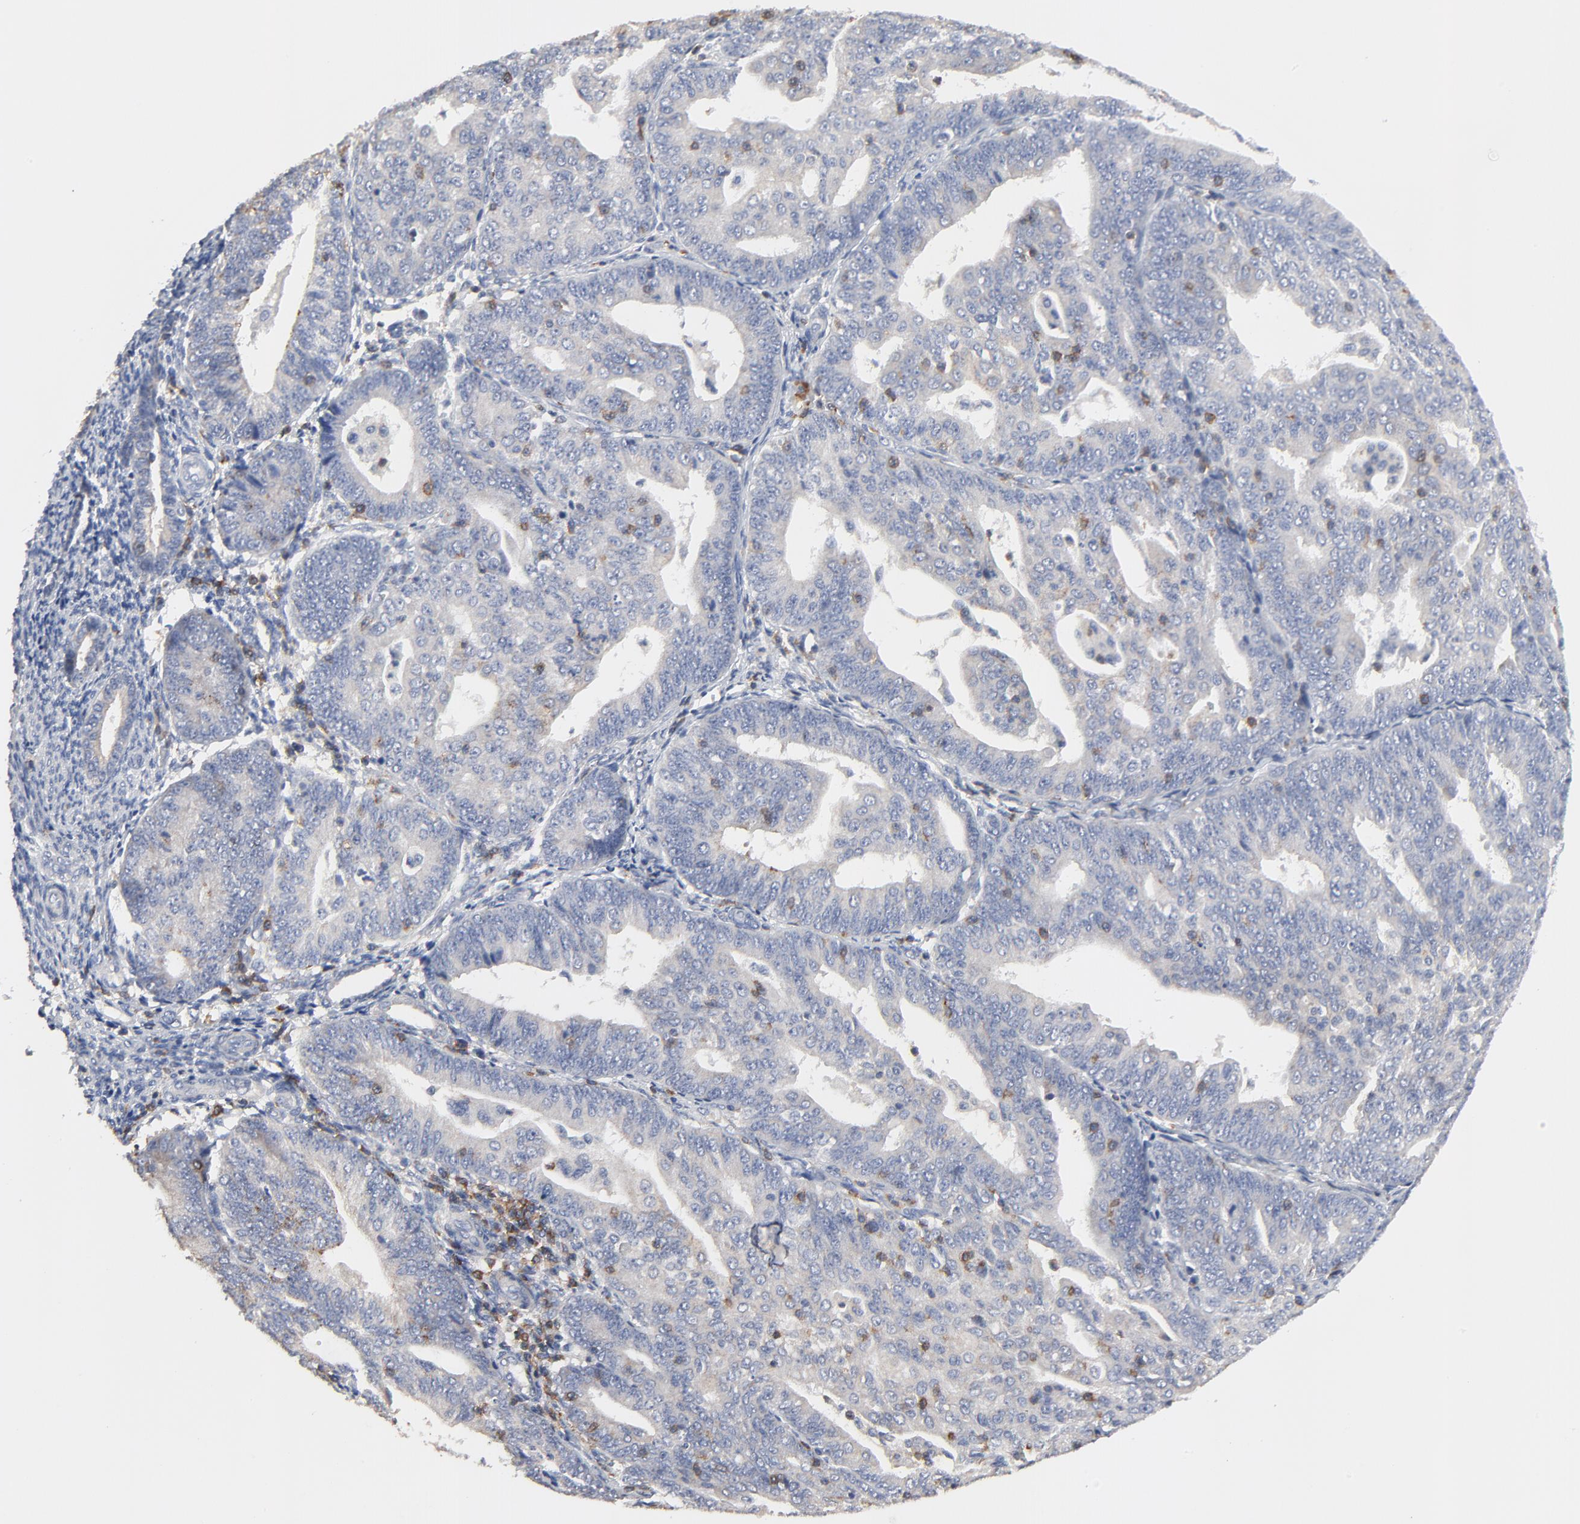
{"staining": {"intensity": "weak", "quantity": "<25%", "location": "cytoplasmic/membranous"}, "tissue": "endometrial cancer", "cell_type": "Tumor cells", "image_type": "cancer", "snomed": [{"axis": "morphology", "description": "Adenocarcinoma, NOS"}, {"axis": "topography", "description": "Endometrium"}], "caption": "Adenocarcinoma (endometrial) was stained to show a protein in brown. There is no significant positivity in tumor cells.", "gene": "SKAP1", "patient": {"sex": "female", "age": 56}}